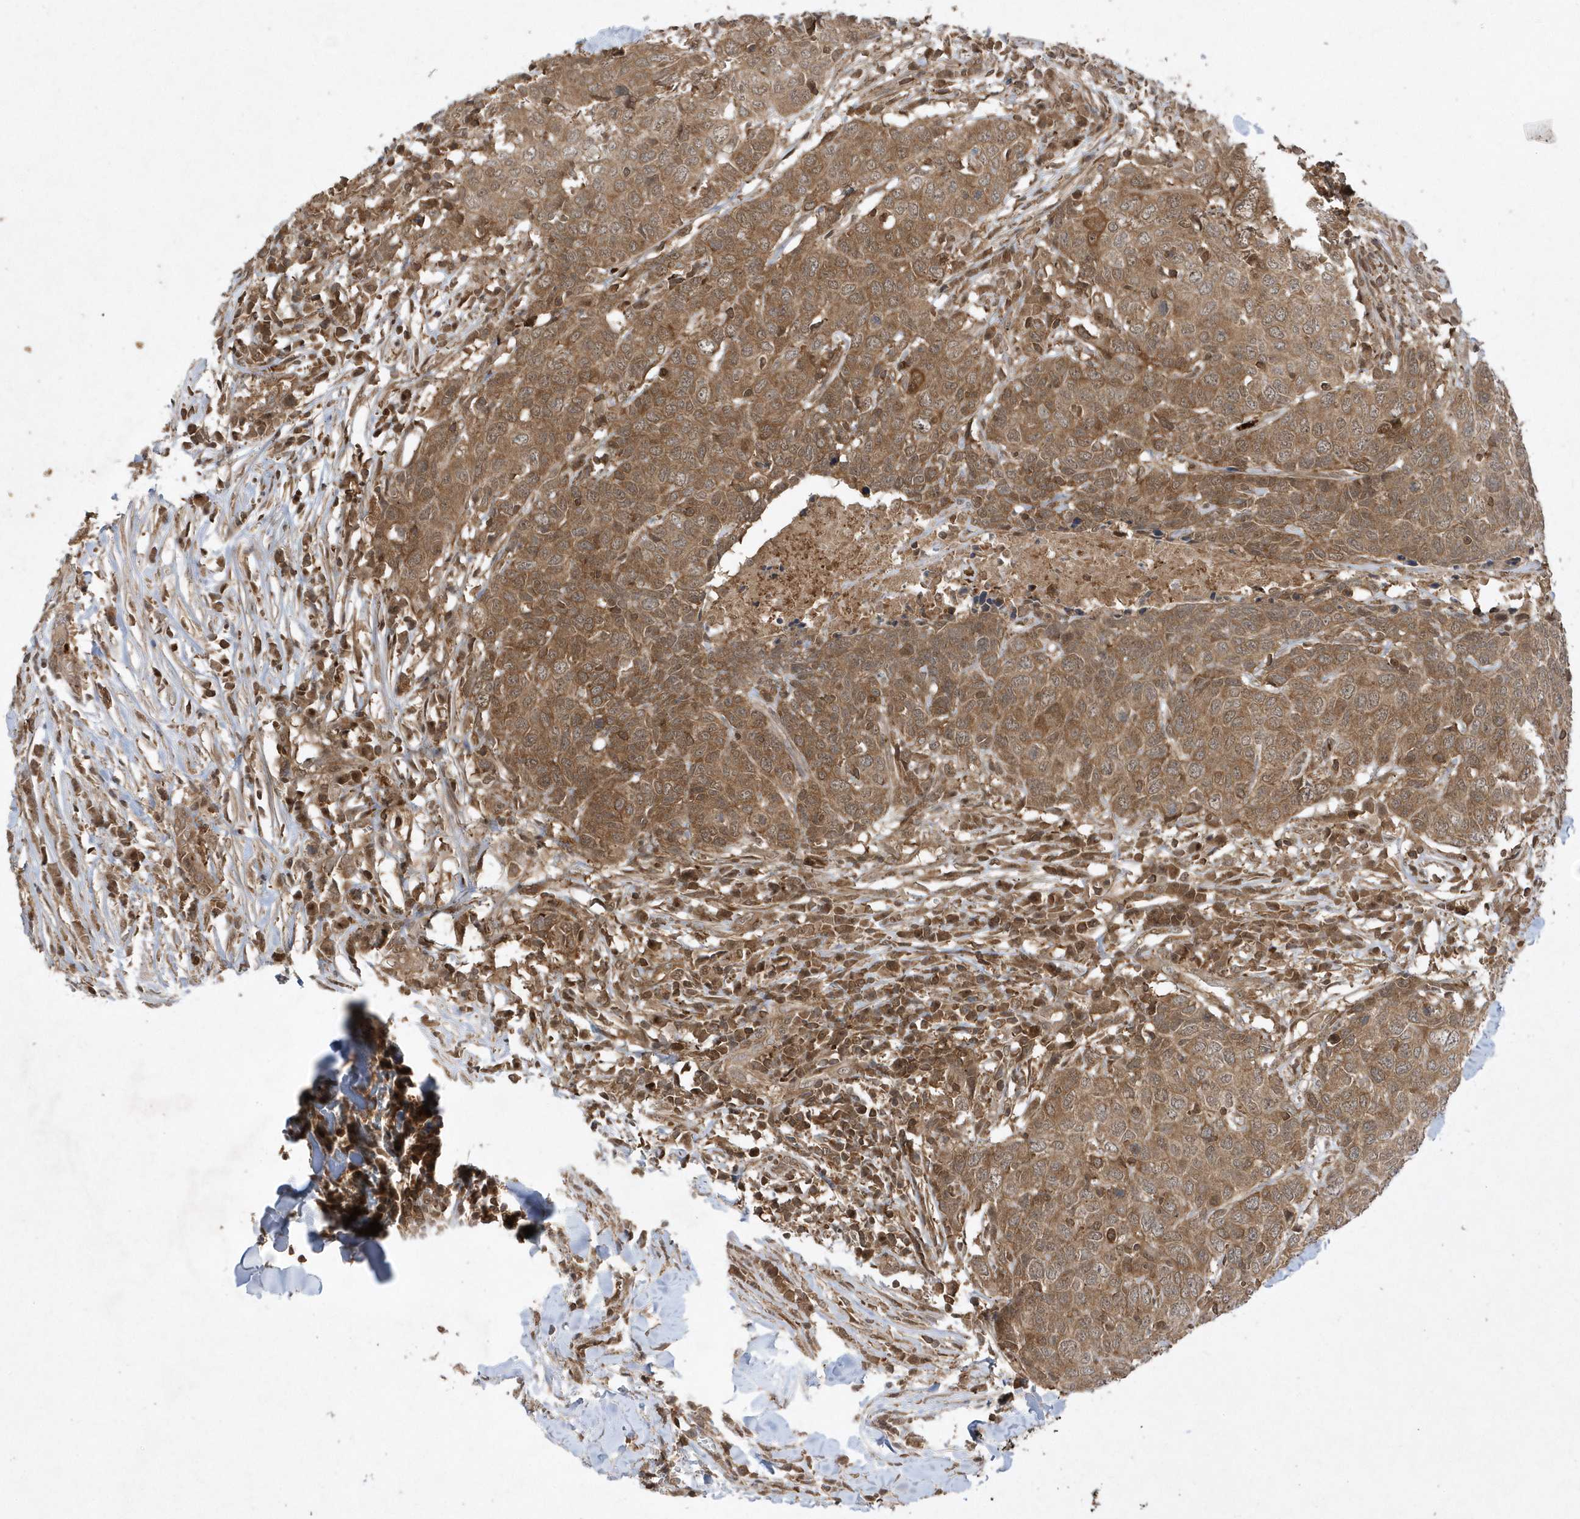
{"staining": {"intensity": "moderate", "quantity": ">75%", "location": "cytoplasmic/membranous"}, "tissue": "head and neck cancer", "cell_type": "Tumor cells", "image_type": "cancer", "snomed": [{"axis": "morphology", "description": "Squamous cell carcinoma, NOS"}, {"axis": "topography", "description": "Head-Neck"}], "caption": "IHC photomicrograph of head and neck cancer (squamous cell carcinoma) stained for a protein (brown), which shows medium levels of moderate cytoplasmic/membranous expression in approximately >75% of tumor cells.", "gene": "ACYP1", "patient": {"sex": "male", "age": 66}}